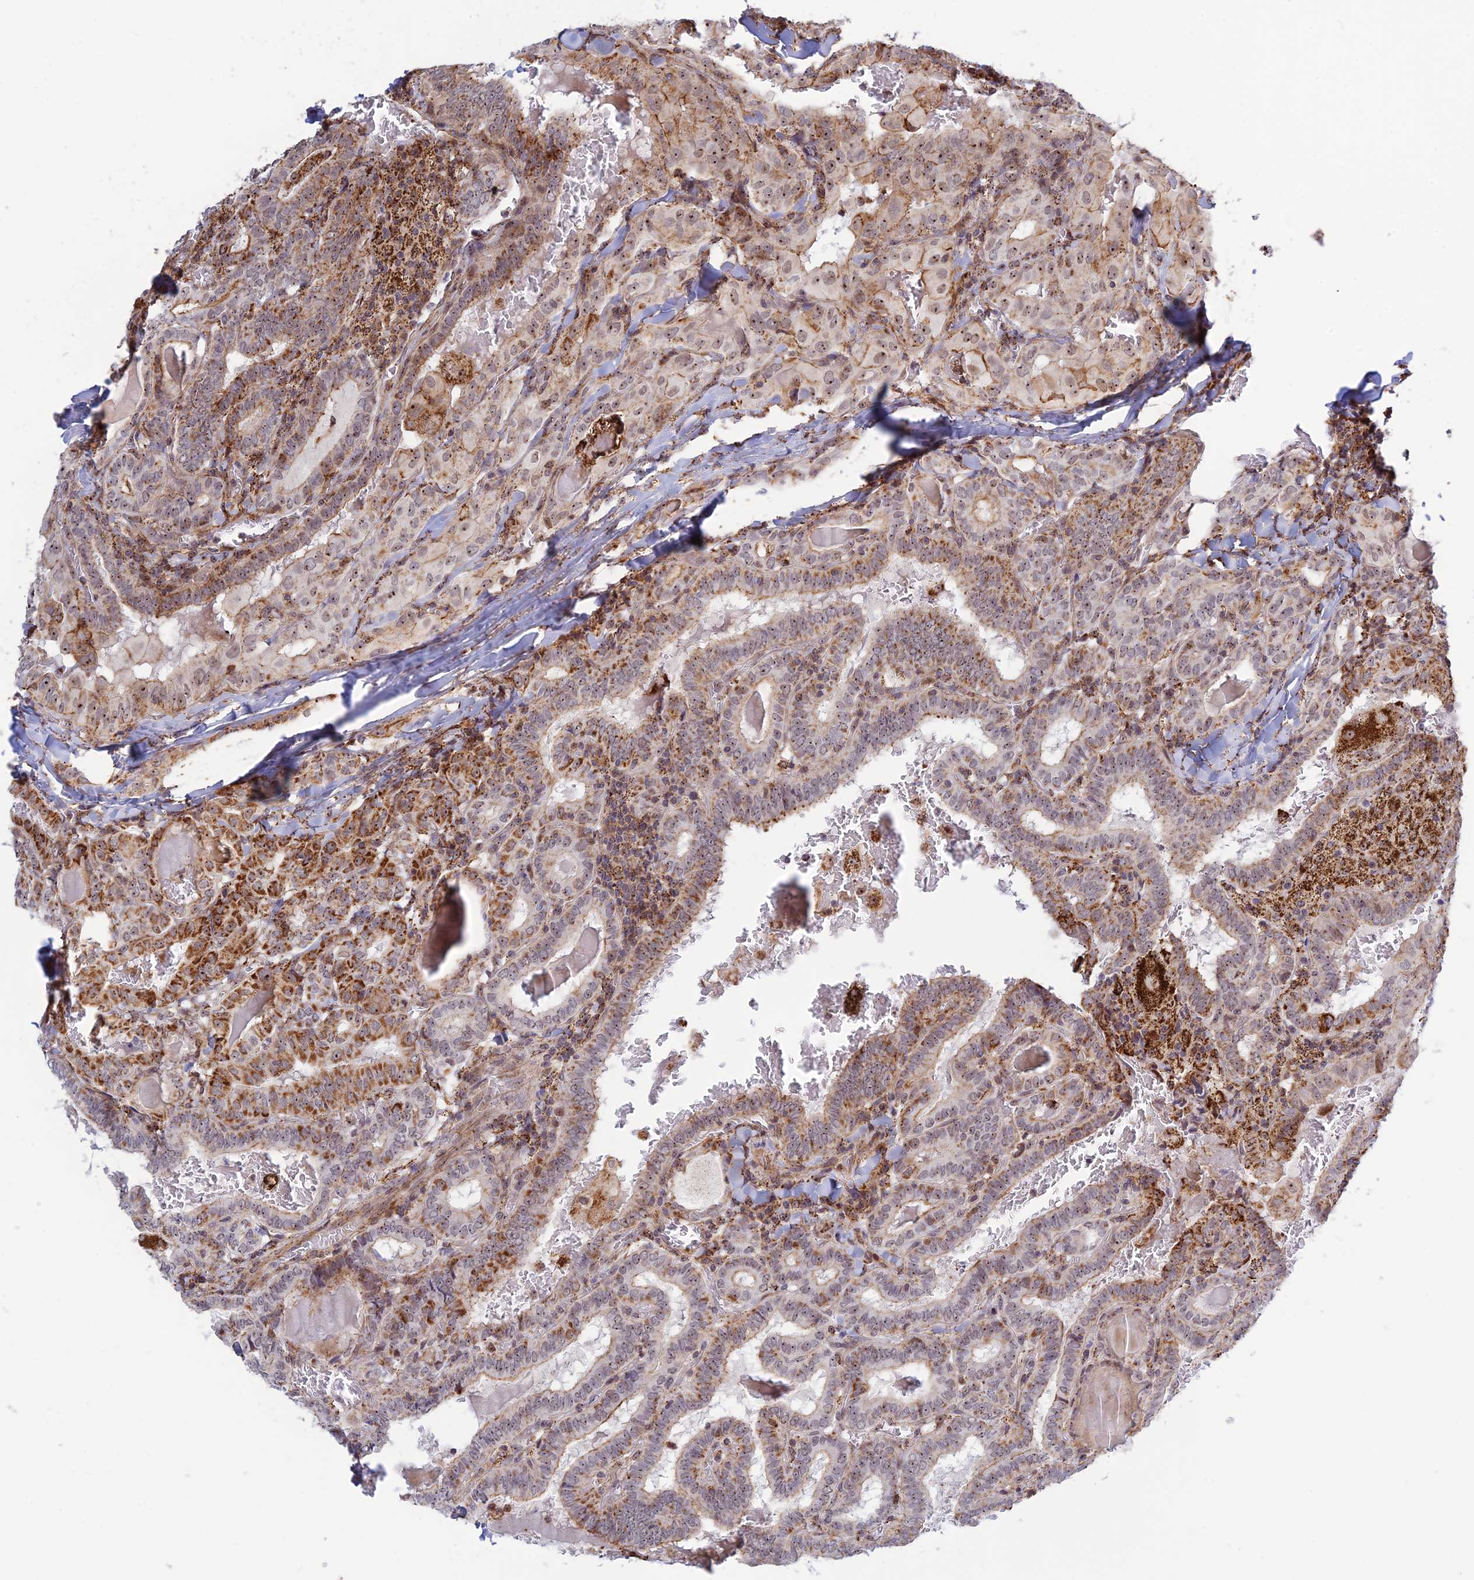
{"staining": {"intensity": "strong", "quantity": "25%-75%", "location": "cytoplasmic/membranous"}, "tissue": "thyroid cancer", "cell_type": "Tumor cells", "image_type": "cancer", "snomed": [{"axis": "morphology", "description": "Papillary adenocarcinoma, NOS"}, {"axis": "topography", "description": "Thyroid gland"}], "caption": "A high-resolution photomicrograph shows IHC staining of thyroid cancer (papillary adenocarcinoma), which reveals strong cytoplasmic/membranous staining in about 25%-75% of tumor cells.", "gene": "POLR1G", "patient": {"sex": "female", "age": 72}}